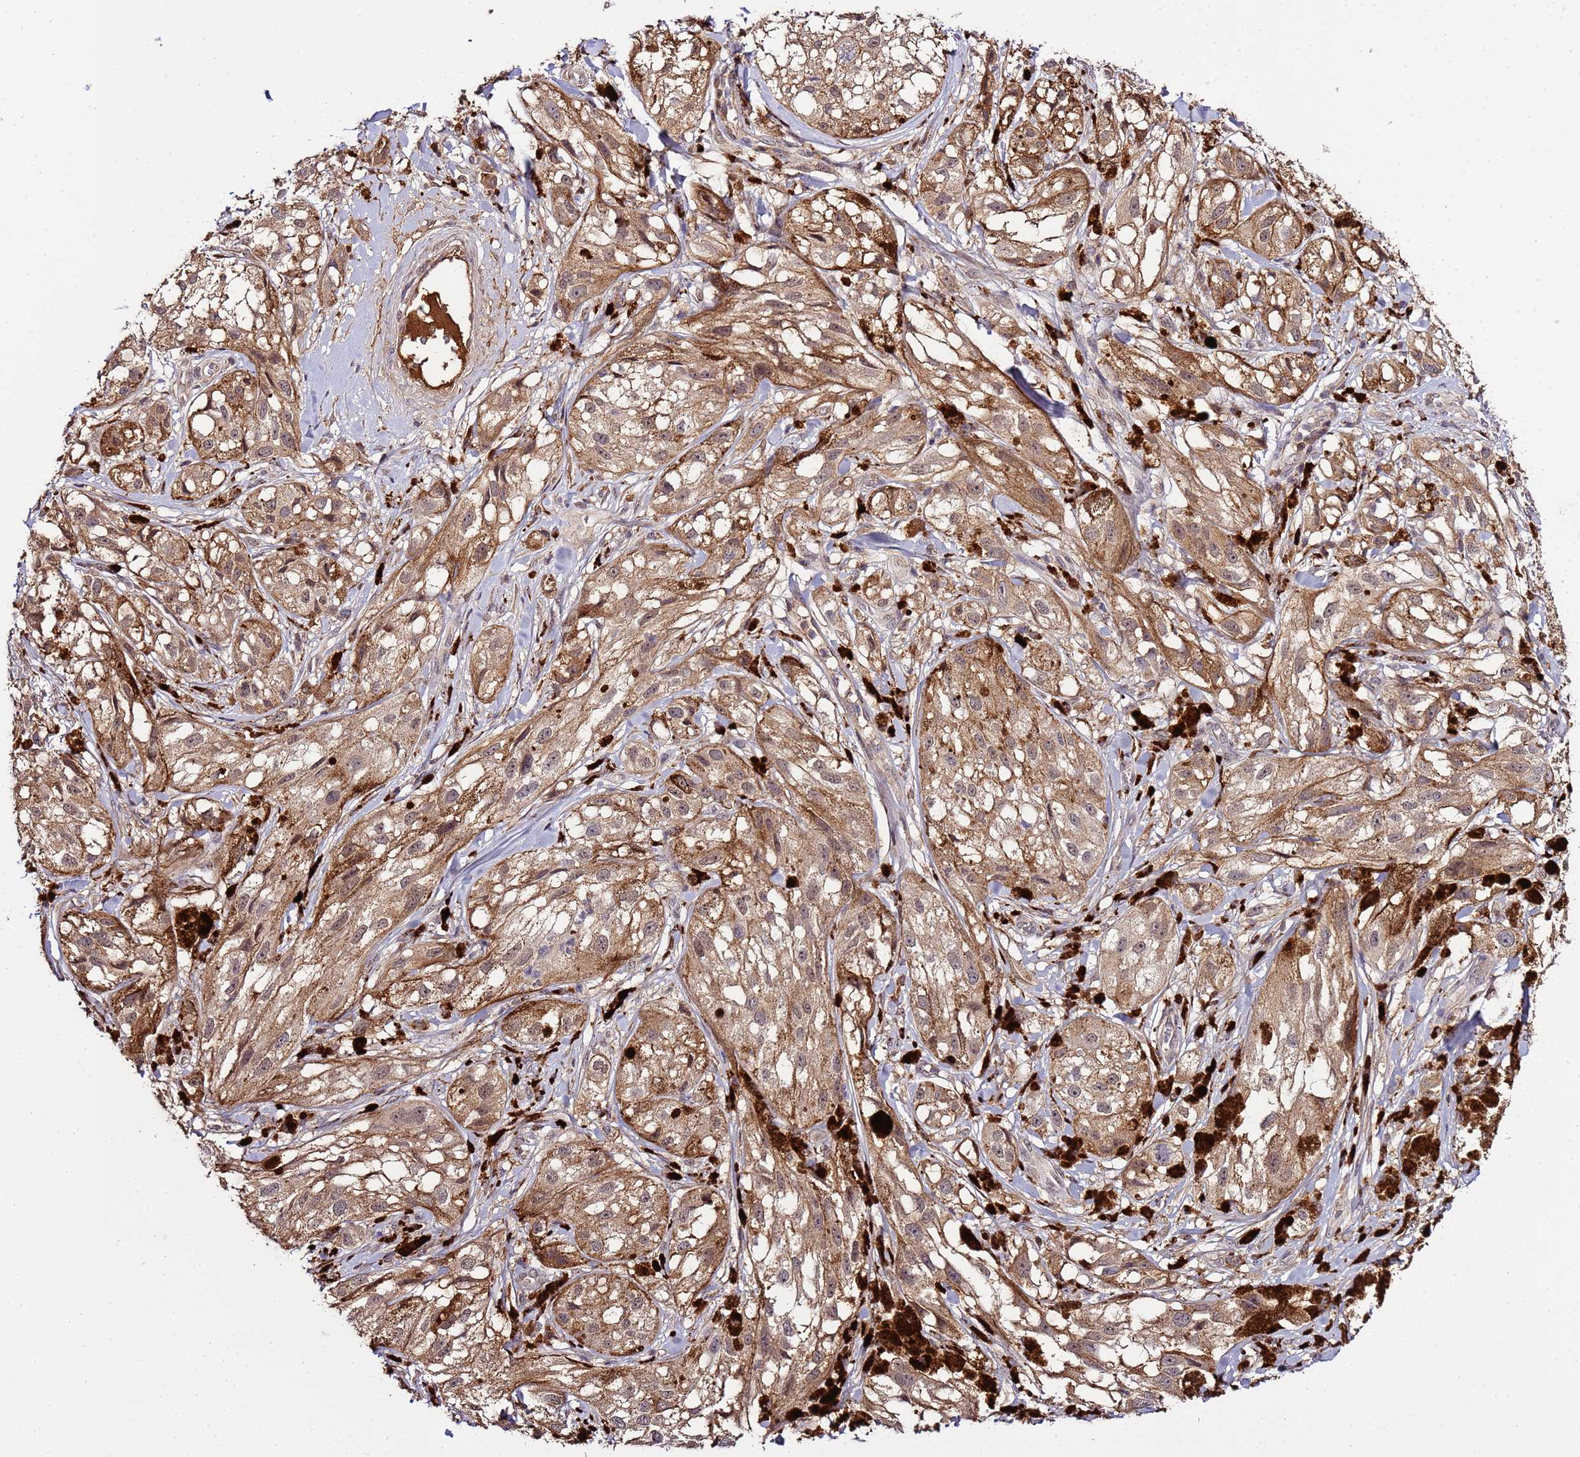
{"staining": {"intensity": "moderate", "quantity": ">75%", "location": "cytoplasmic/membranous"}, "tissue": "melanoma", "cell_type": "Tumor cells", "image_type": "cancer", "snomed": [{"axis": "morphology", "description": "Malignant melanoma, NOS"}, {"axis": "topography", "description": "Skin"}], "caption": "Moderate cytoplasmic/membranous positivity is appreciated in approximately >75% of tumor cells in melanoma.", "gene": "ZNF624", "patient": {"sex": "male", "age": 88}}